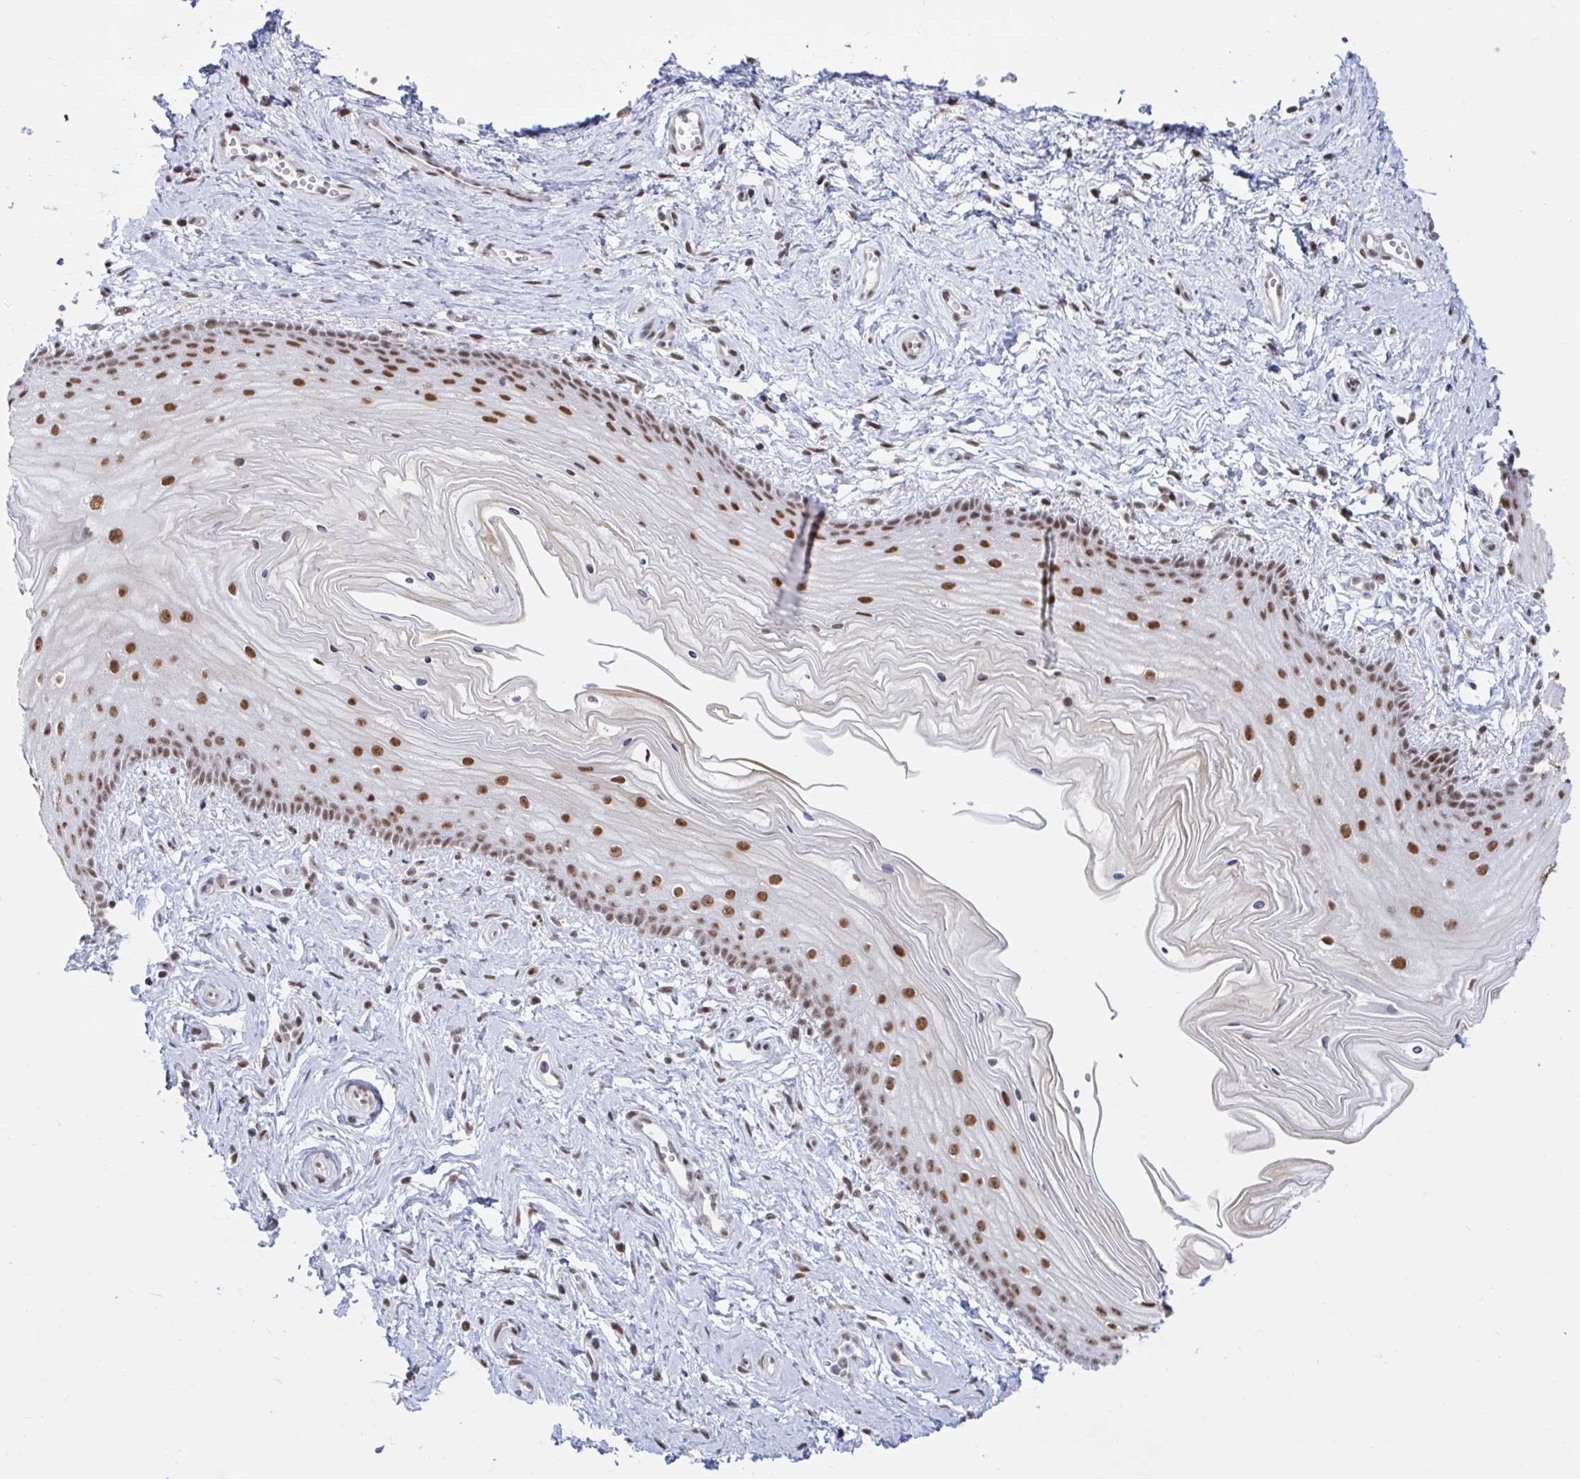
{"staining": {"intensity": "moderate", "quantity": ">75%", "location": "nuclear"}, "tissue": "vagina", "cell_type": "Squamous epithelial cells", "image_type": "normal", "snomed": [{"axis": "morphology", "description": "Normal tissue, NOS"}, {"axis": "topography", "description": "Vagina"}], "caption": "Brown immunohistochemical staining in benign vagina exhibits moderate nuclear staining in about >75% of squamous epithelial cells. The staining is performed using DAB (3,3'-diaminobenzidine) brown chromogen to label protein expression. The nuclei are counter-stained blue using hematoxylin.", "gene": "PHF10", "patient": {"sex": "female", "age": 38}}